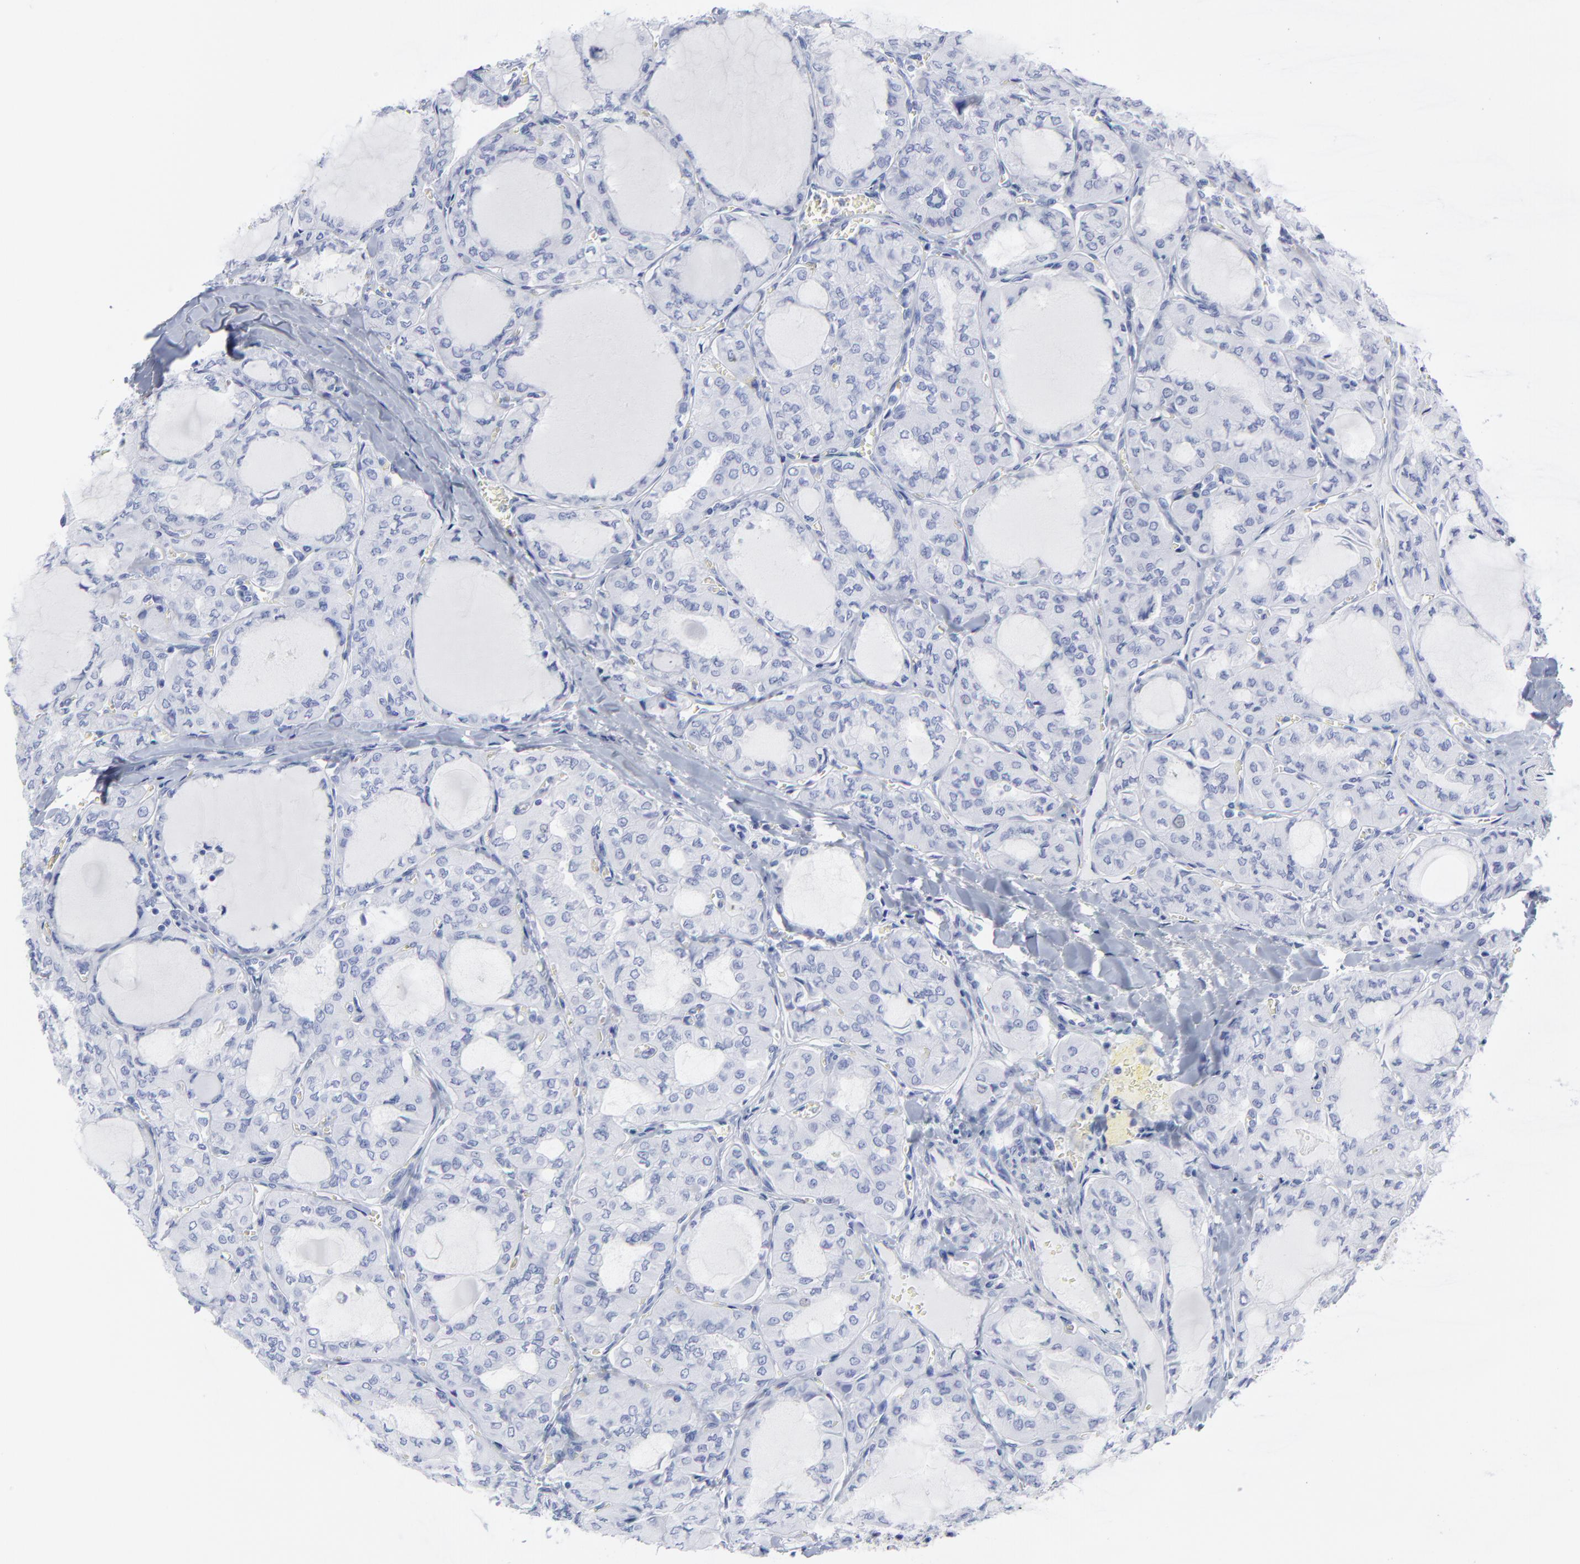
{"staining": {"intensity": "weak", "quantity": "<25%", "location": "cytoplasmic/membranous"}, "tissue": "thyroid cancer", "cell_type": "Tumor cells", "image_type": "cancer", "snomed": [{"axis": "morphology", "description": "Papillary adenocarcinoma, NOS"}, {"axis": "topography", "description": "Thyroid gland"}], "caption": "There is no significant staining in tumor cells of thyroid cancer. (DAB immunohistochemistry (IHC) visualized using brightfield microscopy, high magnification).", "gene": "CNTN3", "patient": {"sex": "male", "age": 20}}